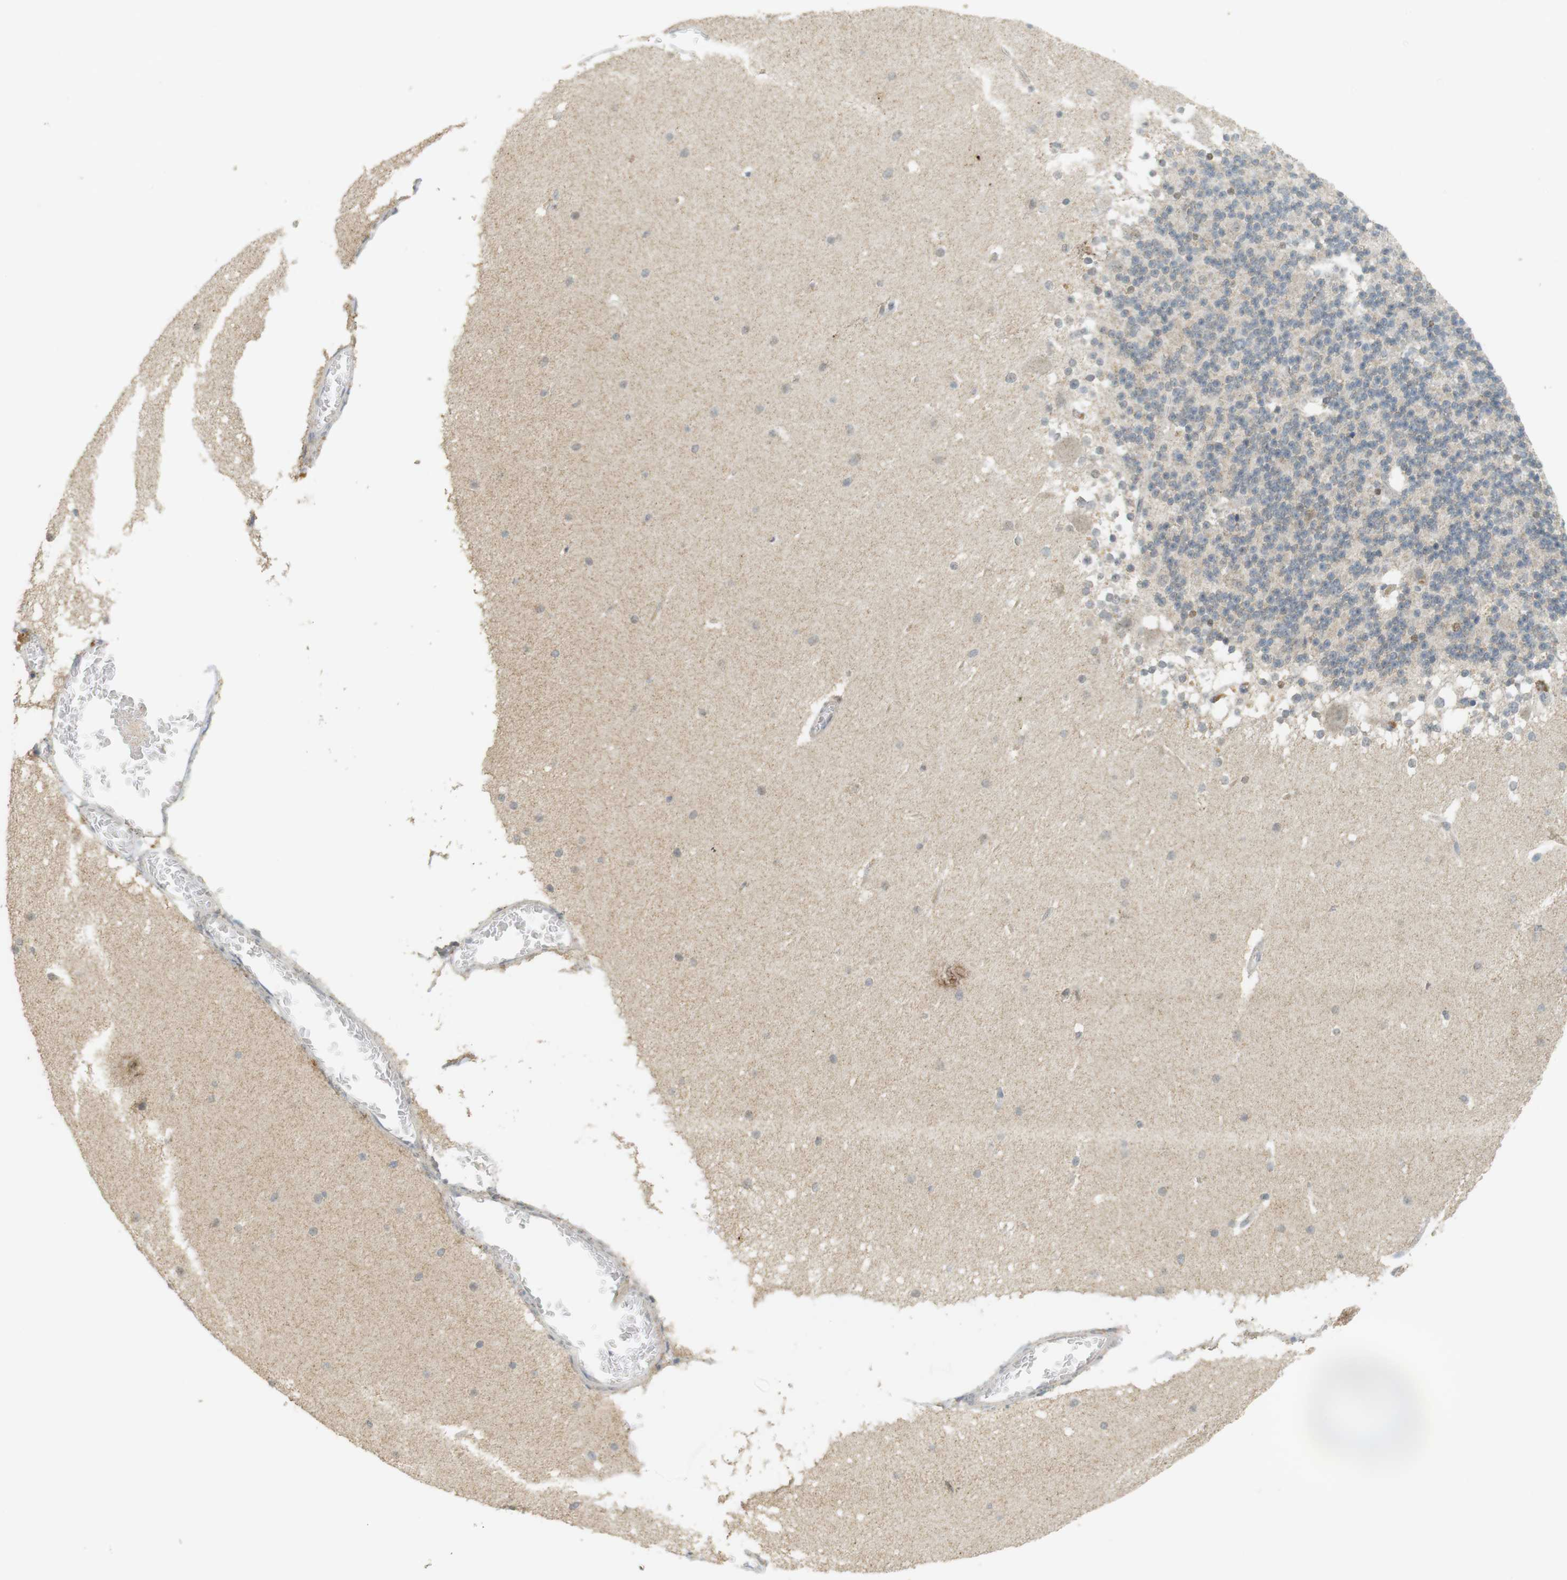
{"staining": {"intensity": "weak", "quantity": "<25%", "location": "cytoplasmic/membranous"}, "tissue": "cerebellum", "cell_type": "Cells in granular layer", "image_type": "normal", "snomed": [{"axis": "morphology", "description": "Normal tissue, NOS"}, {"axis": "topography", "description": "Cerebellum"}], "caption": "Human cerebellum stained for a protein using immunohistochemistry (IHC) shows no expression in cells in granular layer.", "gene": "TTK", "patient": {"sex": "female", "age": 19}}